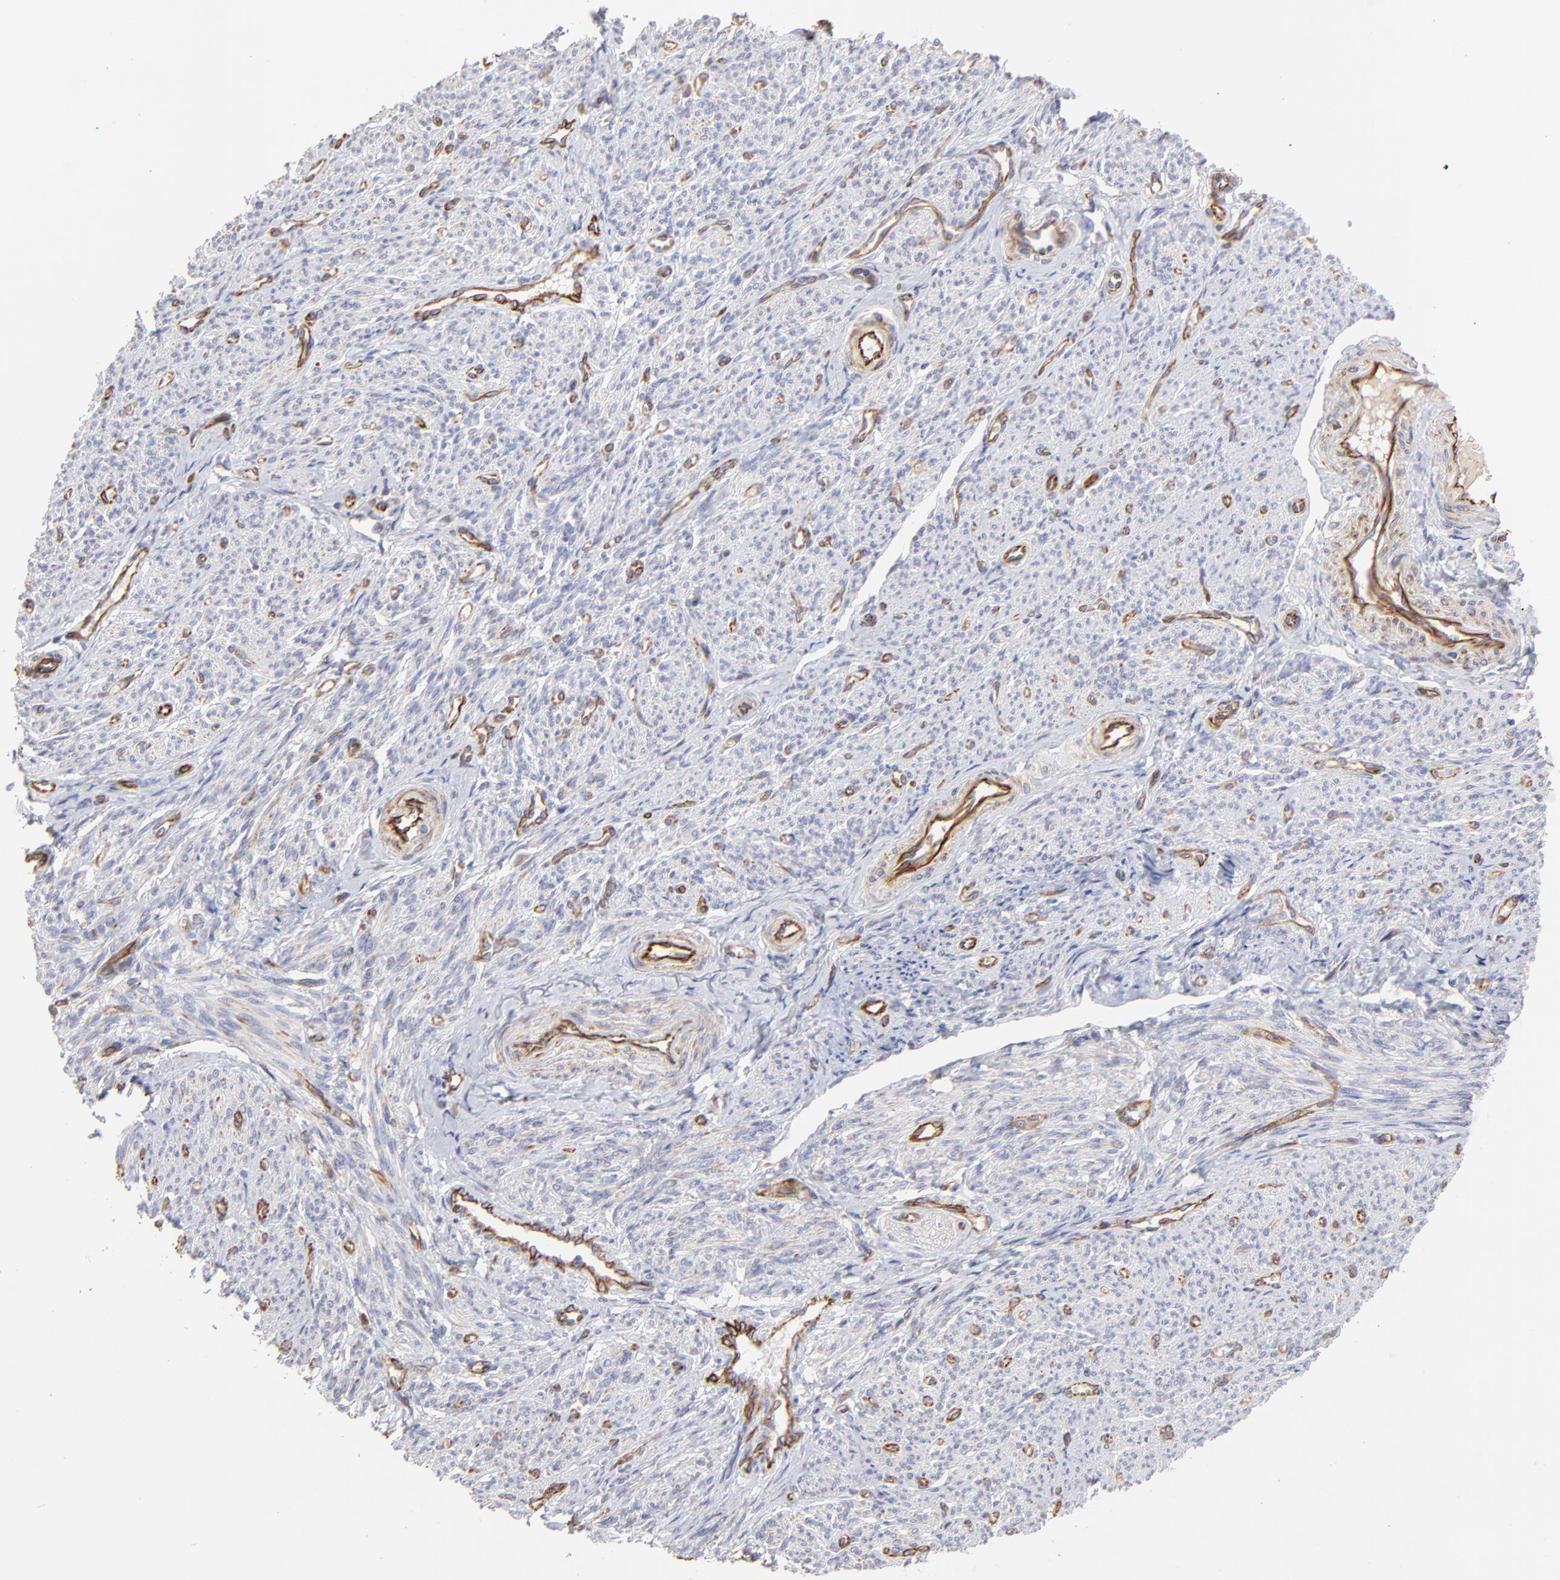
{"staining": {"intensity": "negative", "quantity": "none", "location": "none"}, "tissue": "smooth muscle", "cell_type": "Smooth muscle cells", "image_type": "normal", "snomed": [{"axis": "morphology", "description": "Normal tissue, NOS"}, {"axis": "topography", "description": "Smooth muscle"}], "caption": "The image reveals no staining of smooth muscle cells in normal smooth muscle.", "gene": "COX8C", "patient": {"sex": "female", "age": 65}}